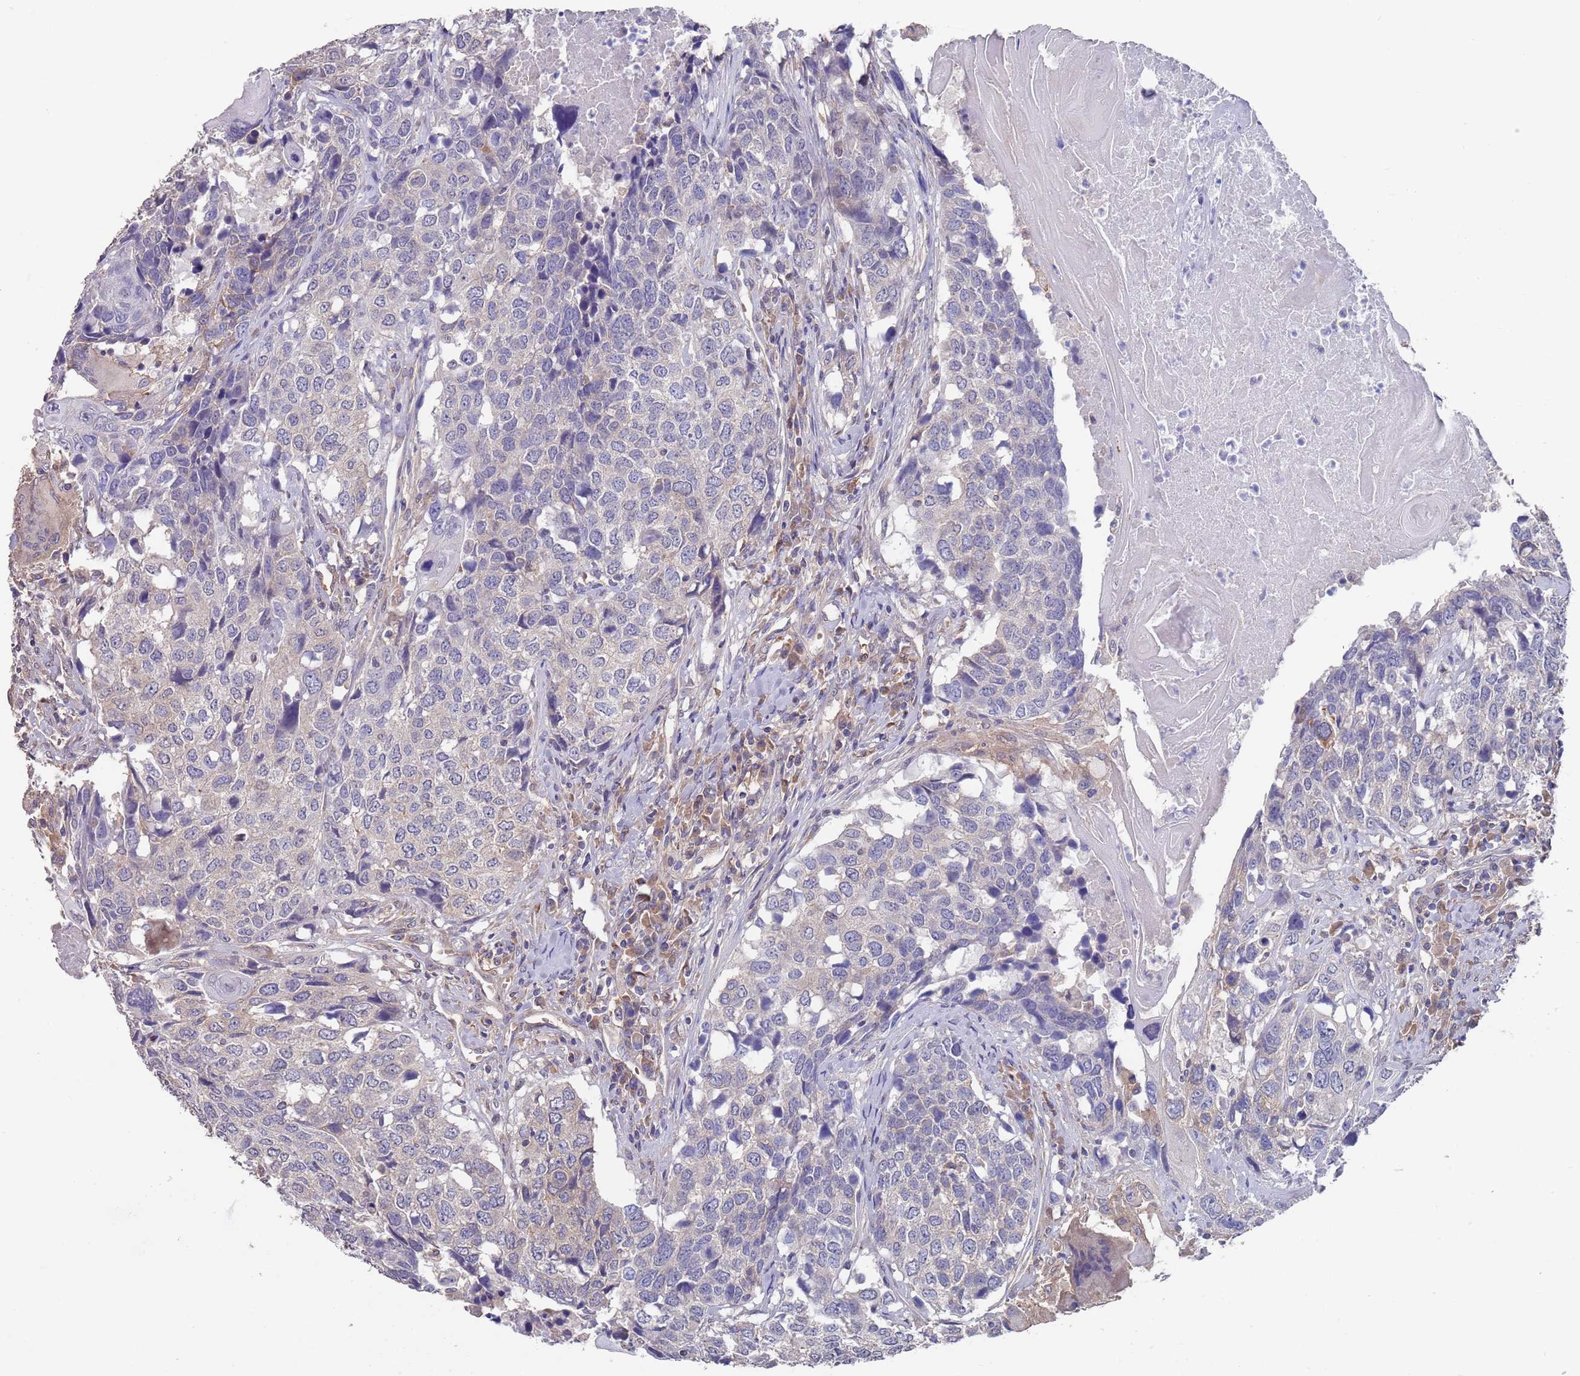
{"staining": {"intensity": "negative", "quantity": "none", "location": "none"}, "tissue": "head and neck cancer", "cell_type": "Tumor cells", "image_type": "cancer", "snomed": [{"axis": "morphology", "description": "Squamous cell carcinoma, NOS"}, {"axis": "topography", "description": "Head-Neck"}], "caption": "DAB immunohistochemical staining of head and neck cancer (squamous cell carcinoma) shows no significant positivity in tumor cells.", "gene": "ANK2", "patient": {"sex": "male", "age": 66}}